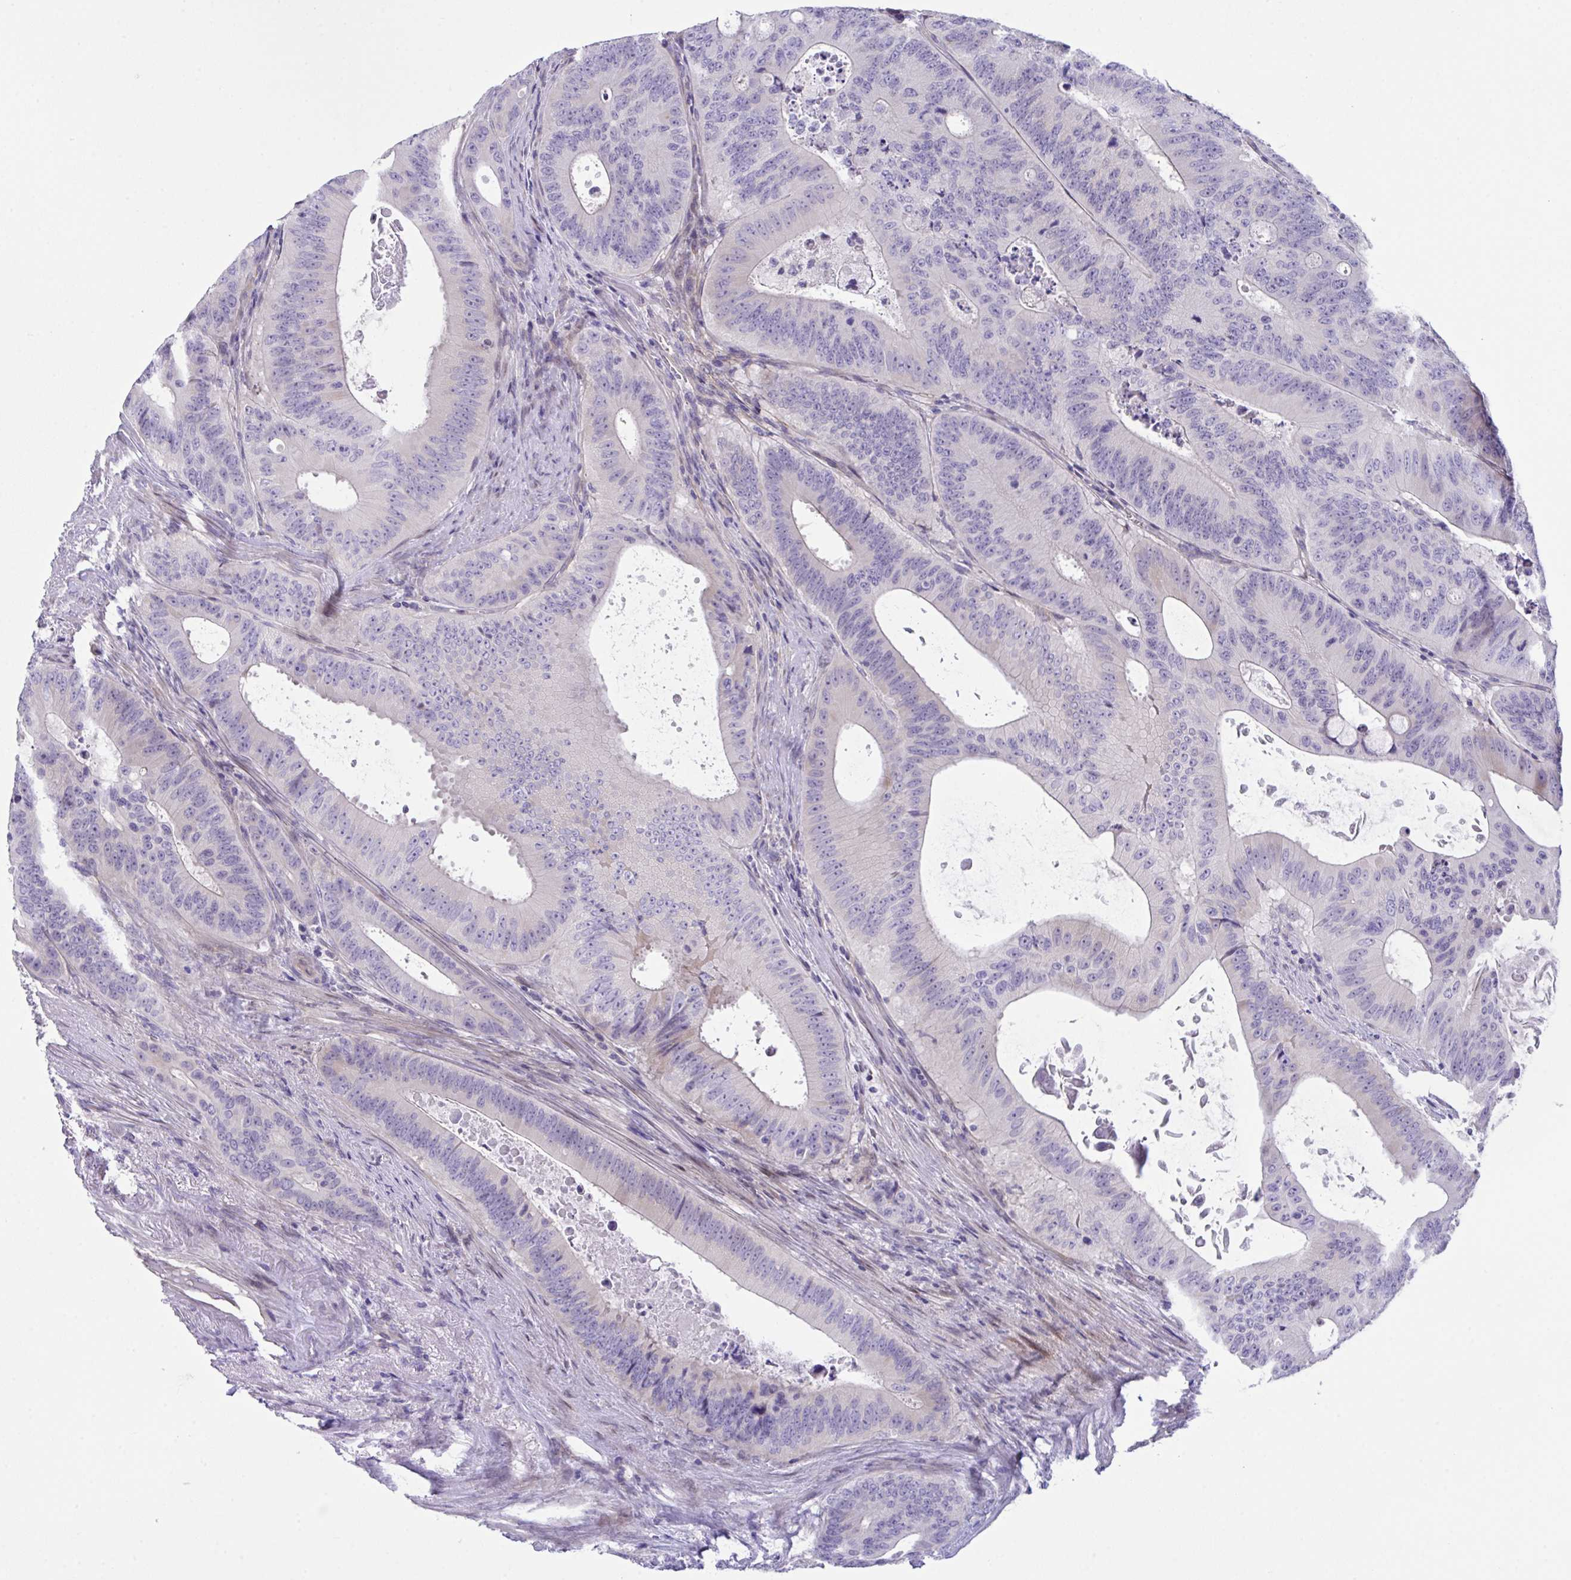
{"staining": {"intensity": "negative", "quantity": "none", "location": "none"}, "tissue": "colorectal cancer", "cell_type": "Tumor cells", "image_type": "cancer", "snomed": [{"axis": "morphology", "description": "Adenocarcinoma, NOS"}, {"axis": "topography", "description": "Colon"}], "caption": "Human colorectal cancer stained for a protein using IHC shows no staining in tumor cells.", "gene": "RHOXF1", "patient": {"sex": "male", "age": 62}}